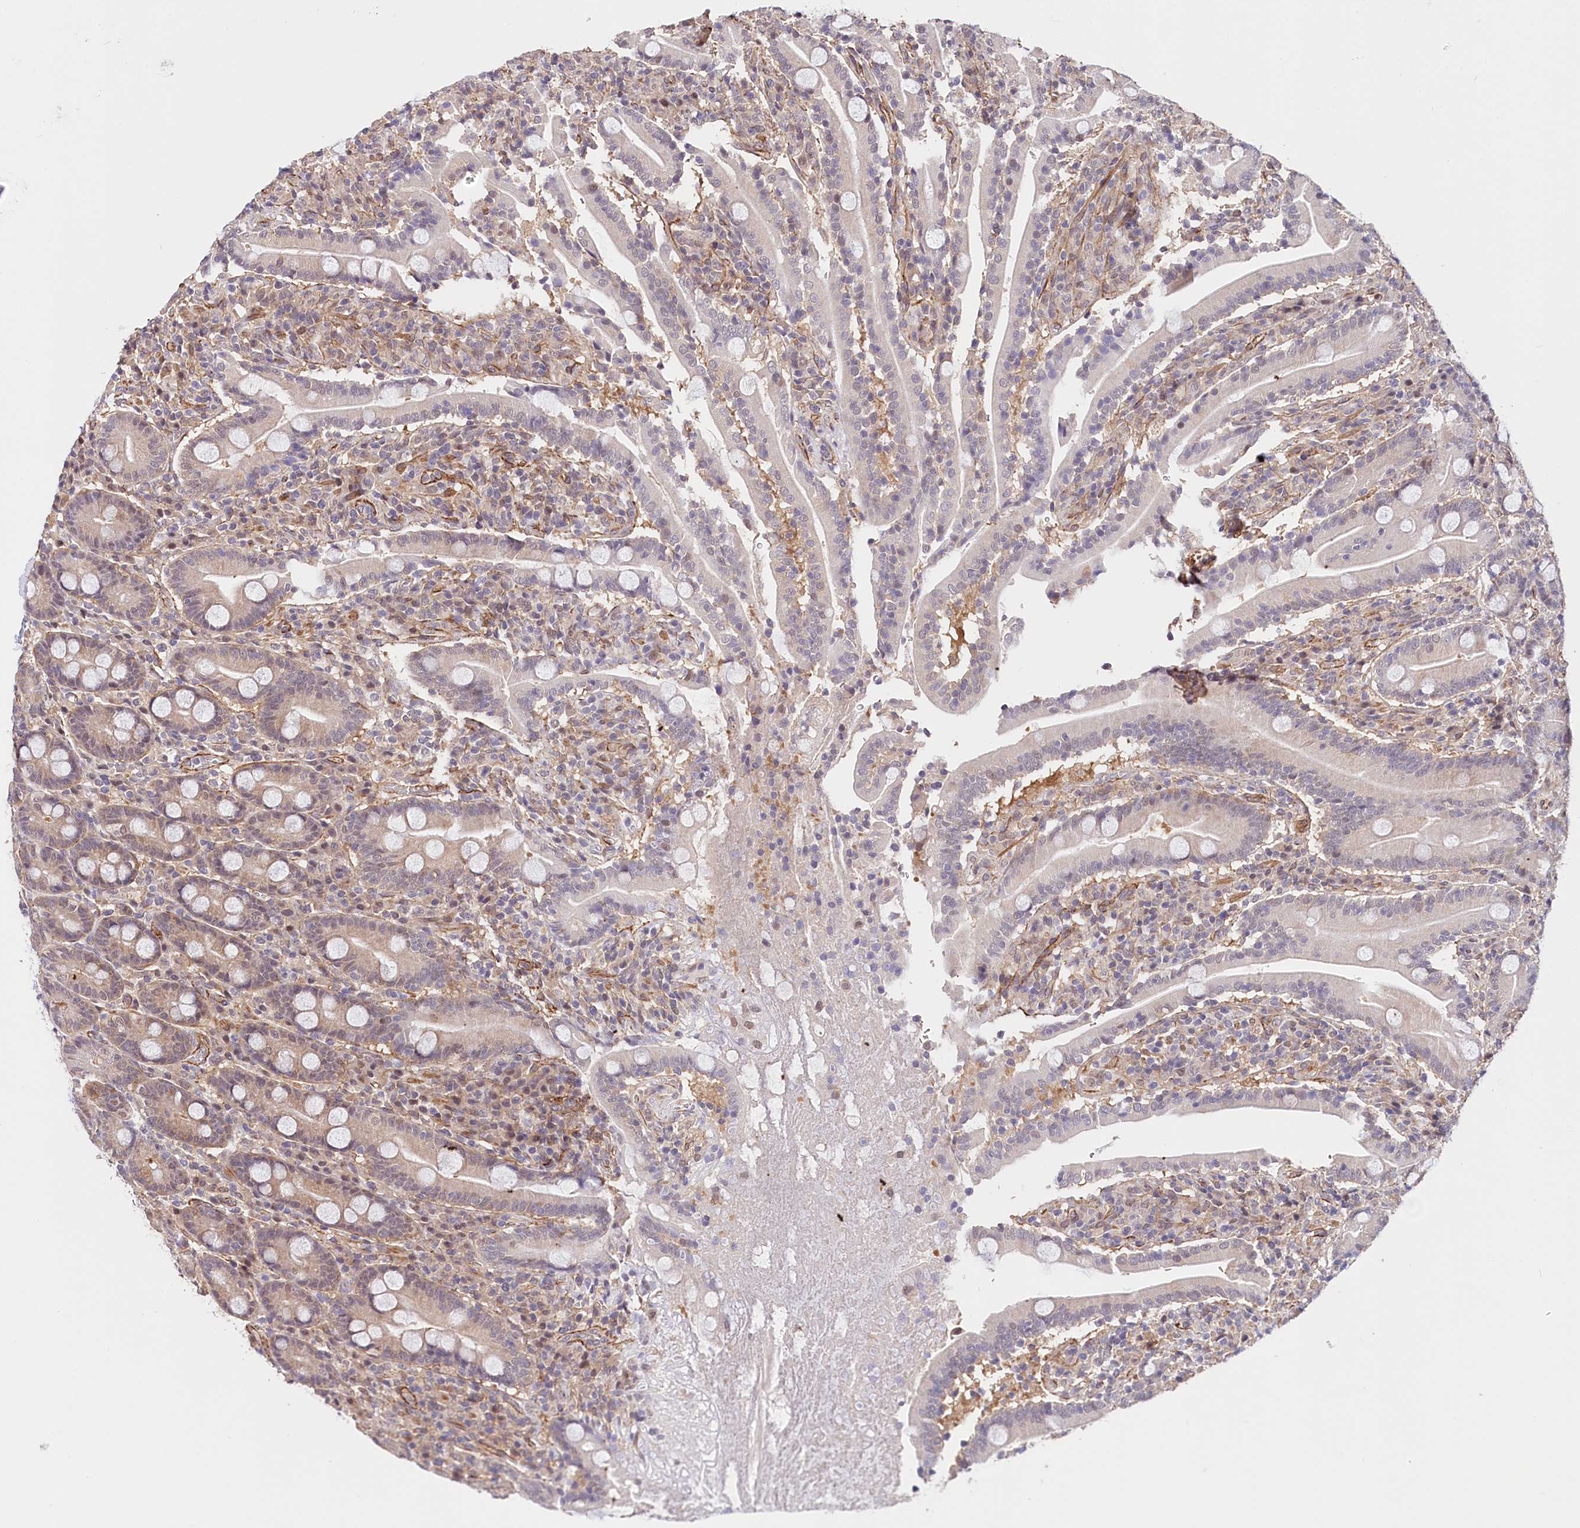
{"staining": {"intensity": "weak", "quantity": "<25%", "location": "nuclear"}, "tissue": "duodenum", "cell_type": "Glandular cells", "image_type": "normal", "snomed": [{"axis": "morphology", "description": "Normal tissue, NOS"}, {"axis": "topography", "description": "Duodenum"}], "caption": "This is an IHC image of benign human duodenum. There is no positivity in glandular cells.", "gene": "PPP2R5B", "patient": {"sex": "male", "age": 35}}